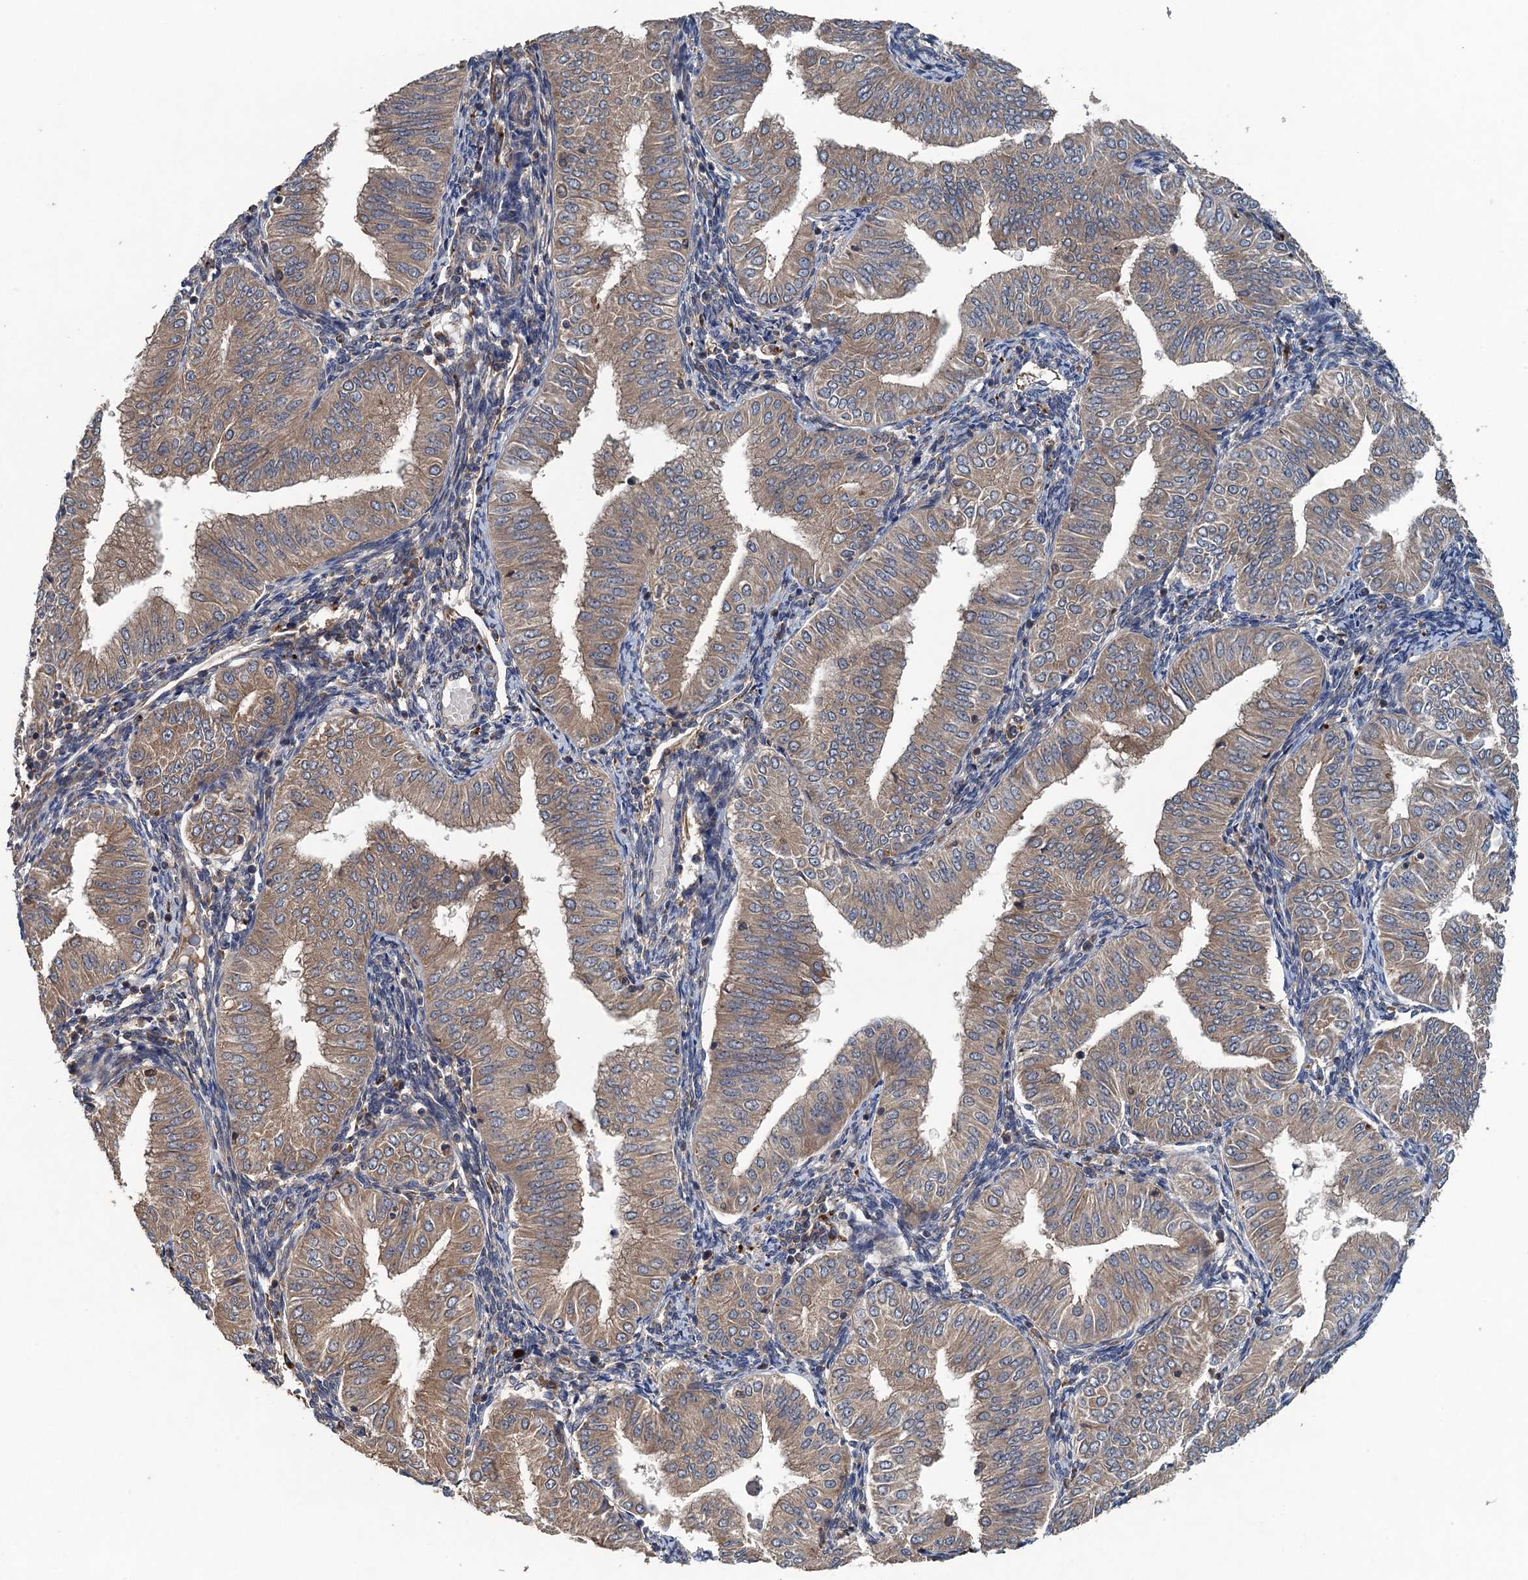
{"staining": {"intensity": "weak", "quantity": ">75%", "location": "cytoplasmic/membranous"}, "tissue": "endometrial cancer", "cell_type": "Tumor cells", "image_type": "cancer", "snomed": [{"axis": "morphology", "description": "Normal tissue, NOS"}, {"axis": "morphology", "description": "Adenocarcinoma, NOS"}, {"axis": "topography", "description": "Endometrium"}], "caption": "A brown stain labels weak cytoplasmic/membranous staining of a protein in human endometrial adenocarcinoma tumor cells.", "gene": "CNTN5", "patient": {"sex": "female", "age": 53}}